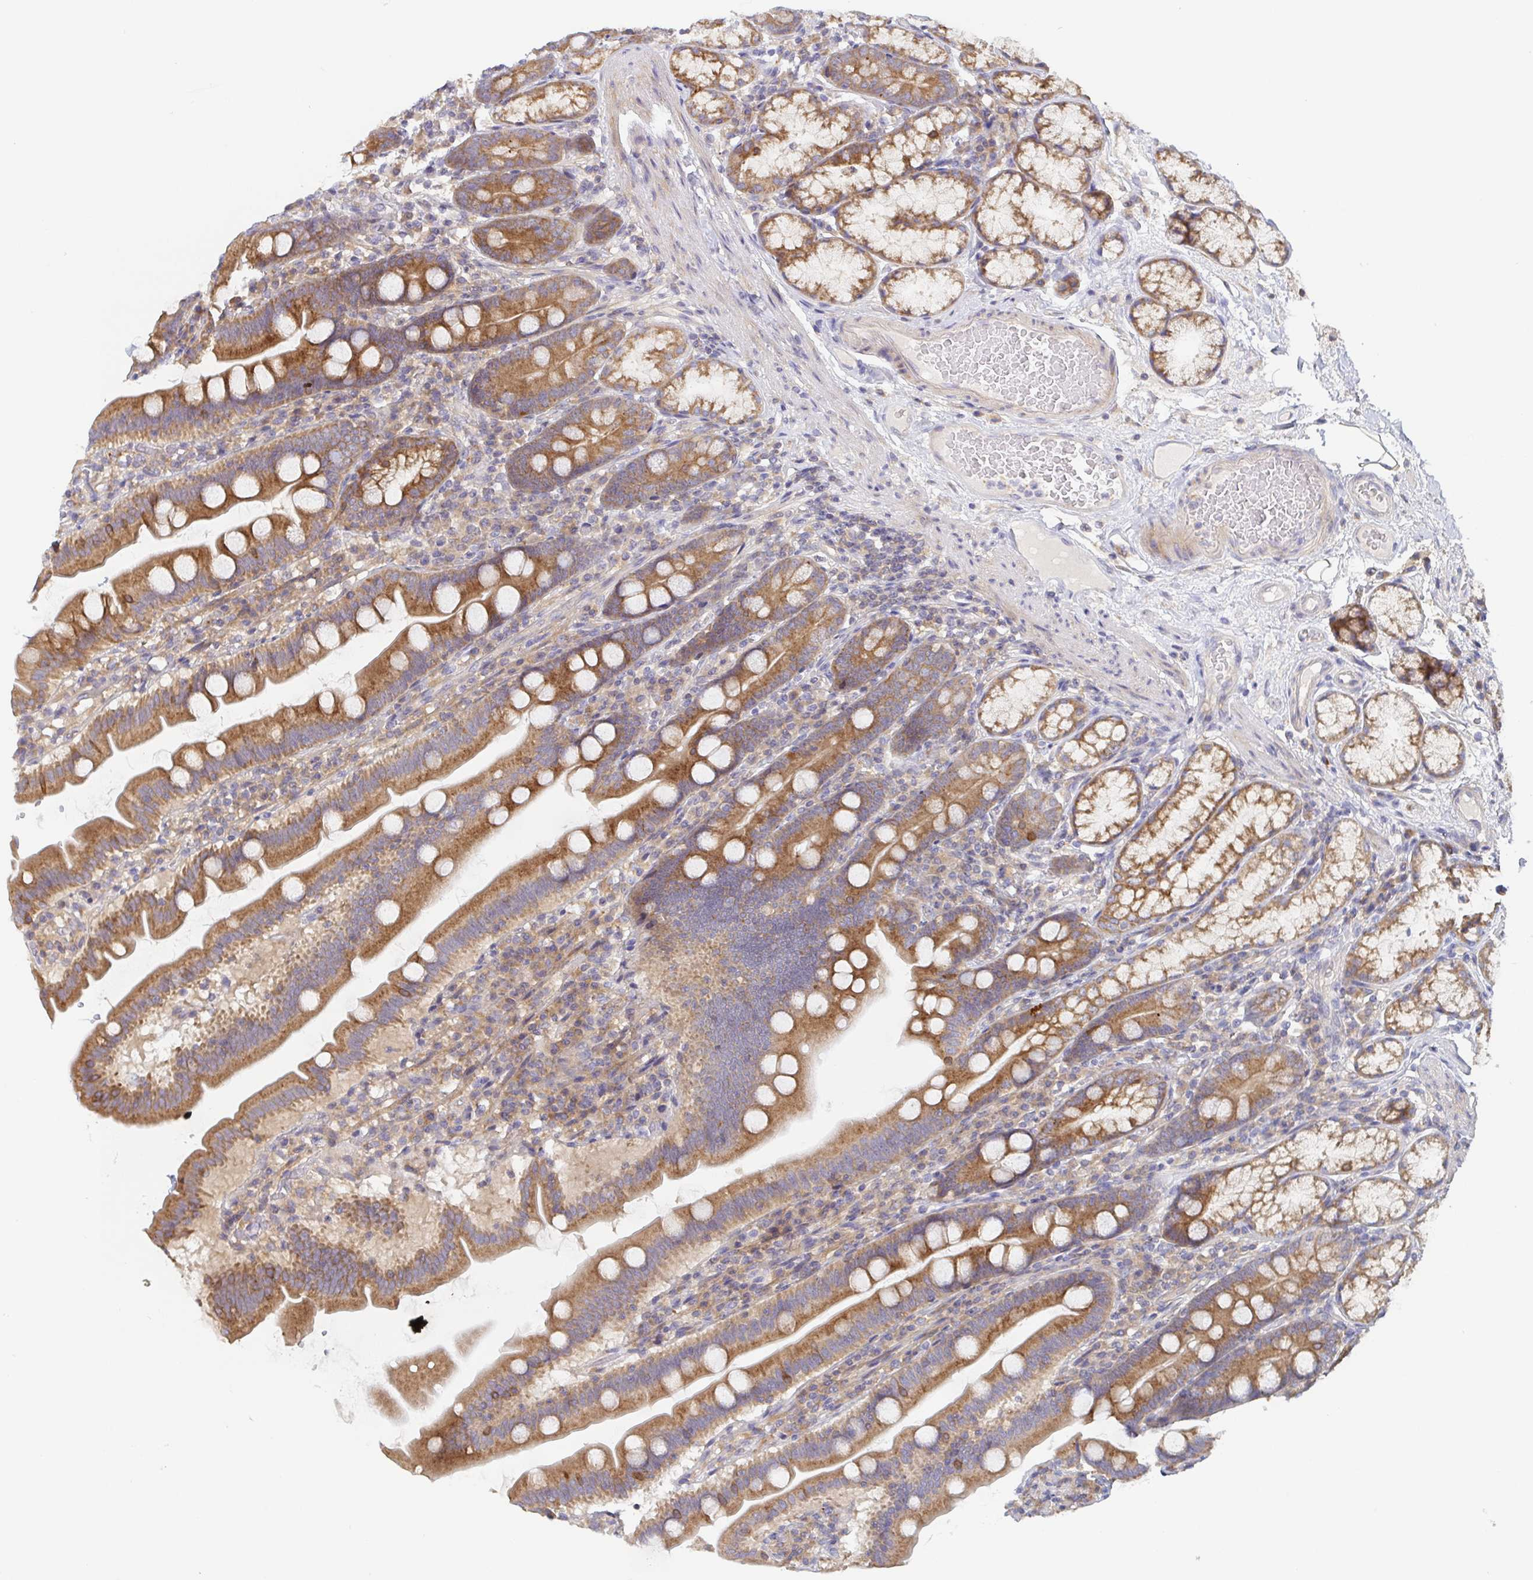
{"staining": {"intensity": "moderate", "quantity": ">75%", "location": "cytoplasmic/membranous"}, "tissue": "duodenum", "cell_type": "Glandular cells", "image_type": "normal", "snomed": [{"axis": "morphology", "description": "Normal tissue, NOS"}, {"axis": "topography", "description": "Duodenum"}], "caption": "Human duodenum stained with a protein marker displays moderate staining in glandular cells.", "gene": "TUFT1", "patient": {"sex": "female", "age": 67}}